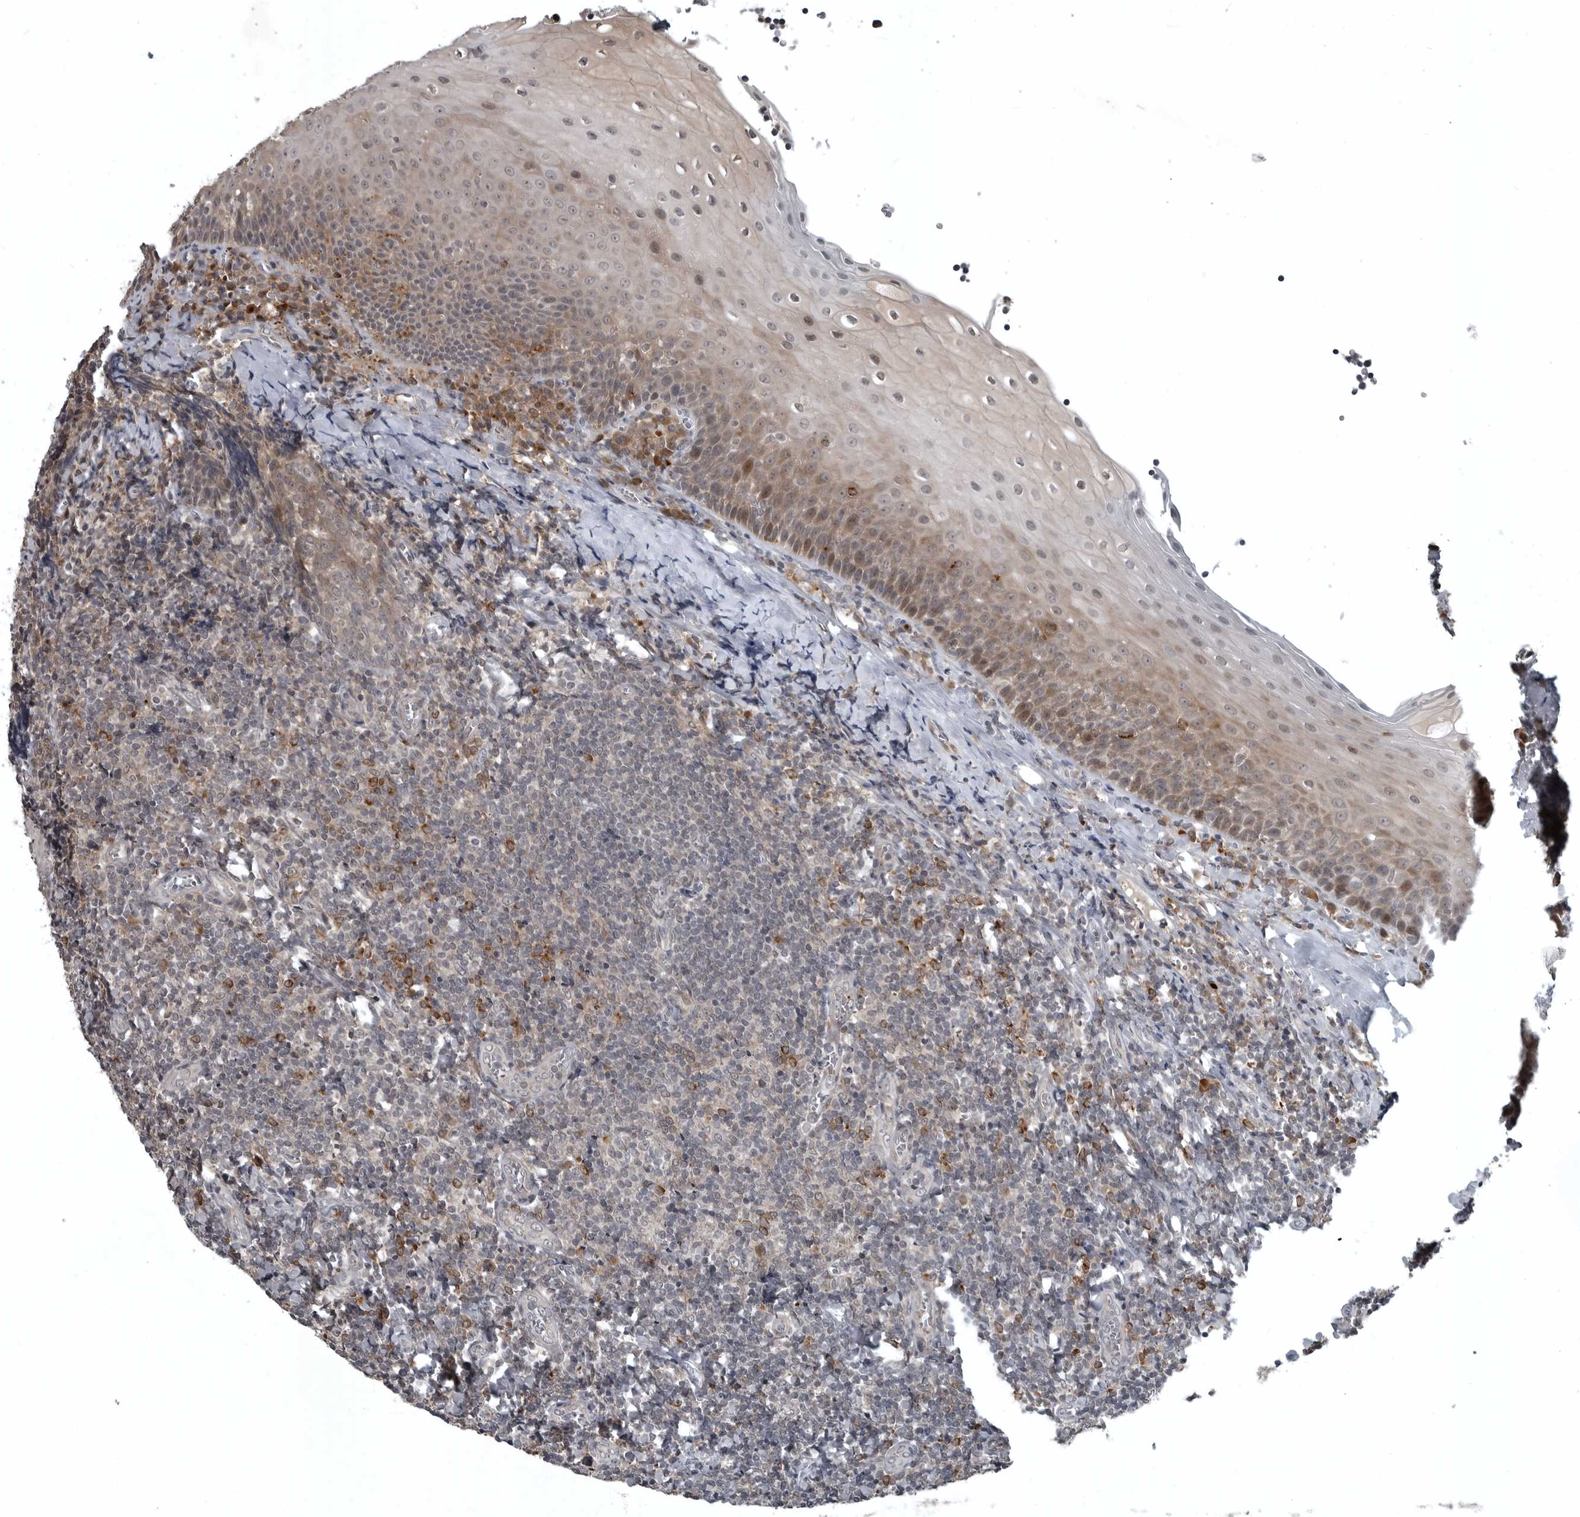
{"staining": {"intensity": "moderate", "quantity": "<25%", "location": "cytoplasmic/membranous"}, "tissue": "tonsil", "cell_type": "Germinal center cells", "image_type": "normal", "snomed": [{"axis": "morphology", "description": "Normal tissue, NOS"}, {"axis": "topography", "description": "Tonsil"}], "caption": "This is an image of immunohistochemistry staining of benign tonsil, which shows moderate expression in the cytoplasmic/membranous of germinal center cells.", "gene": "GAK", "patient": {"sex": "male", "age": 27}}